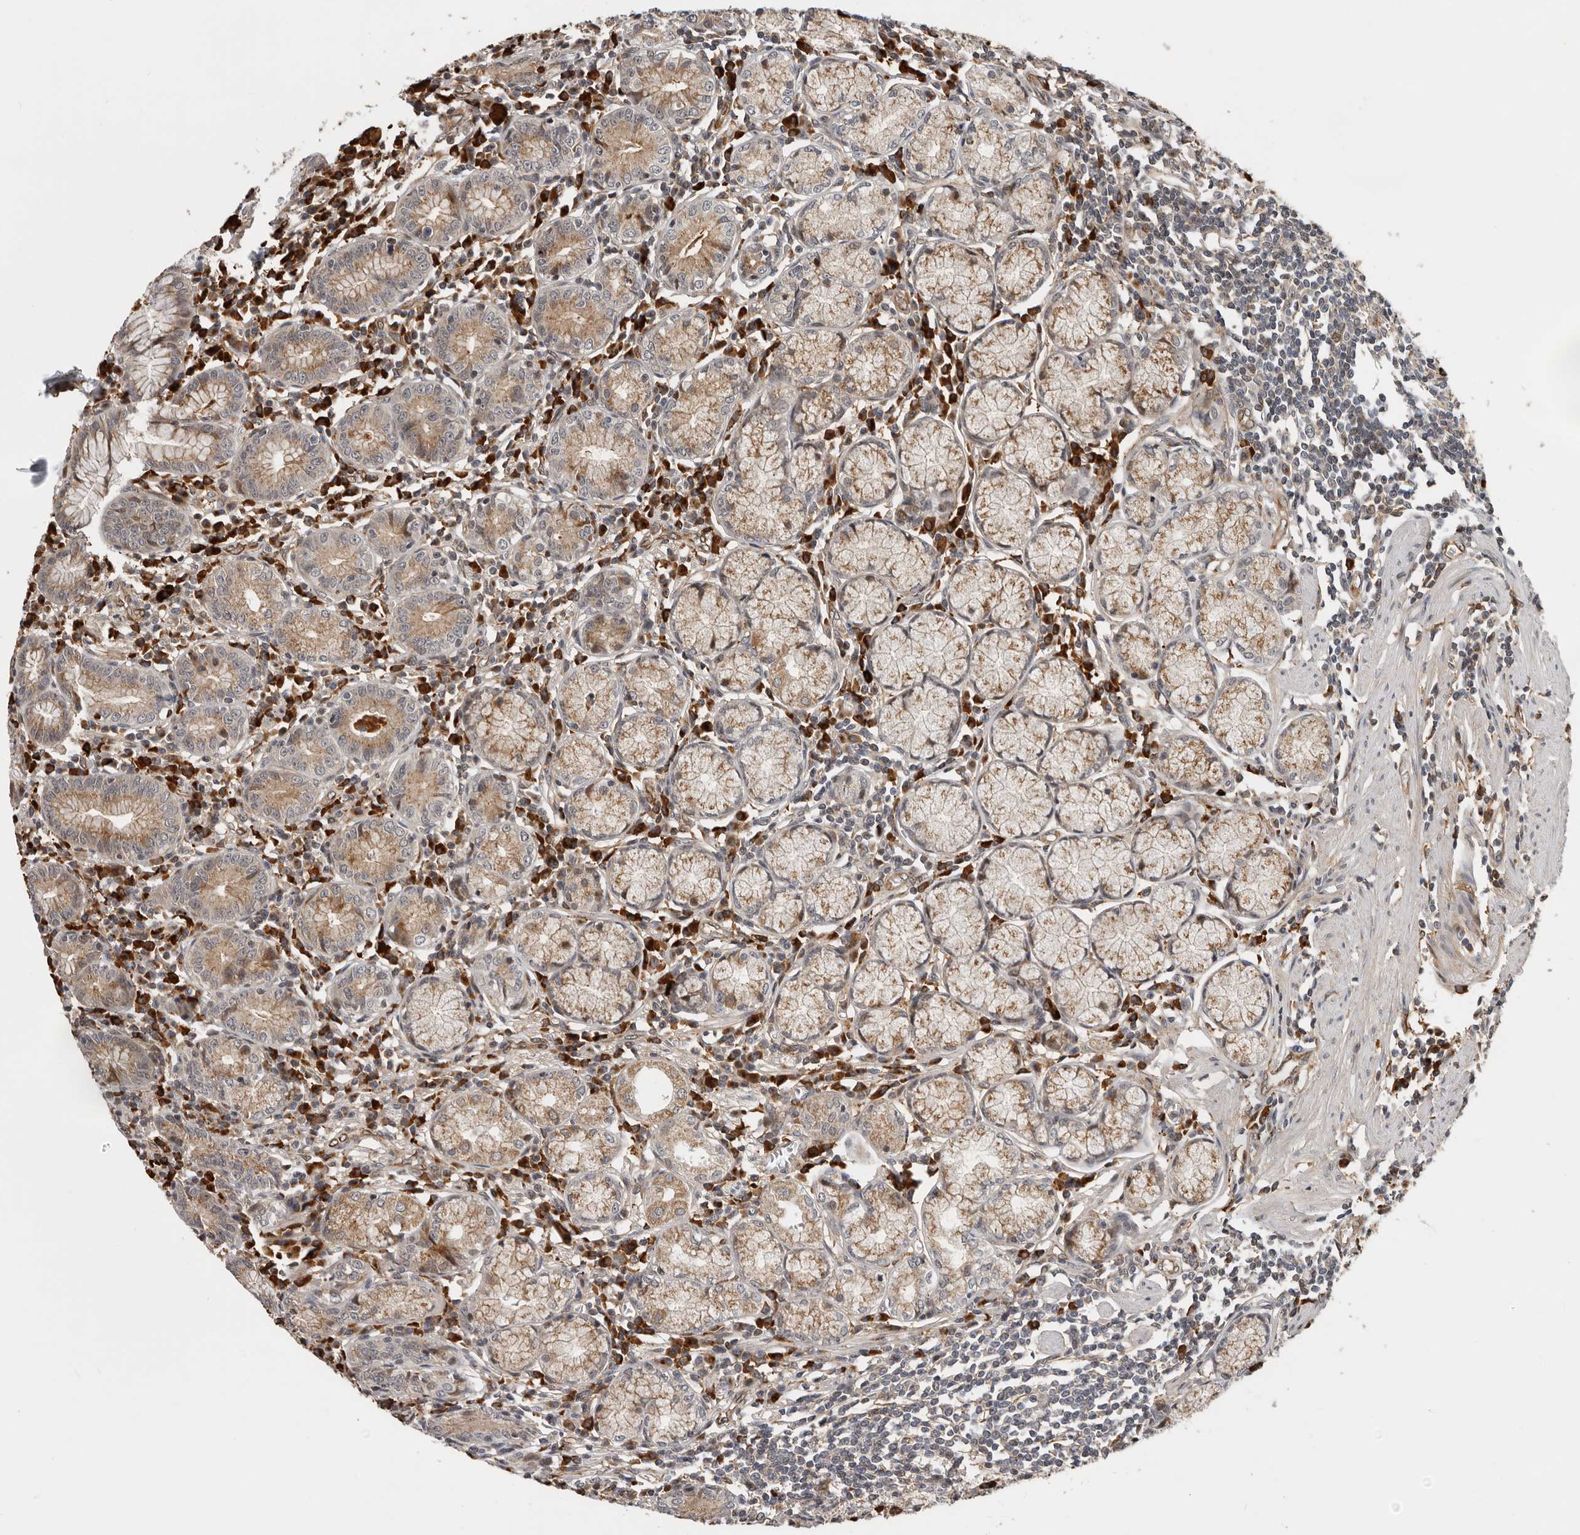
{"staining": {"intensity": "moderate", "quantity": ">75%", "location": "cytoplasmic/membranous"}, "tissue": "stomach", "cell_type": "Glandular cells", "image_type": "normal", "snomed": [{"axis": "morphology", "description": "Normal tissue, NOS"}, {"axis": "topography", "description": "Stomach"}], "caption": "Immunohistochemical staining of unremarkable human stomach shows medium levels of moderate cytoplasmic/membranous staining in about >75% of glandular cells.", "gene": "RNF157", "patient": {"sex": "male", "age": 55}}